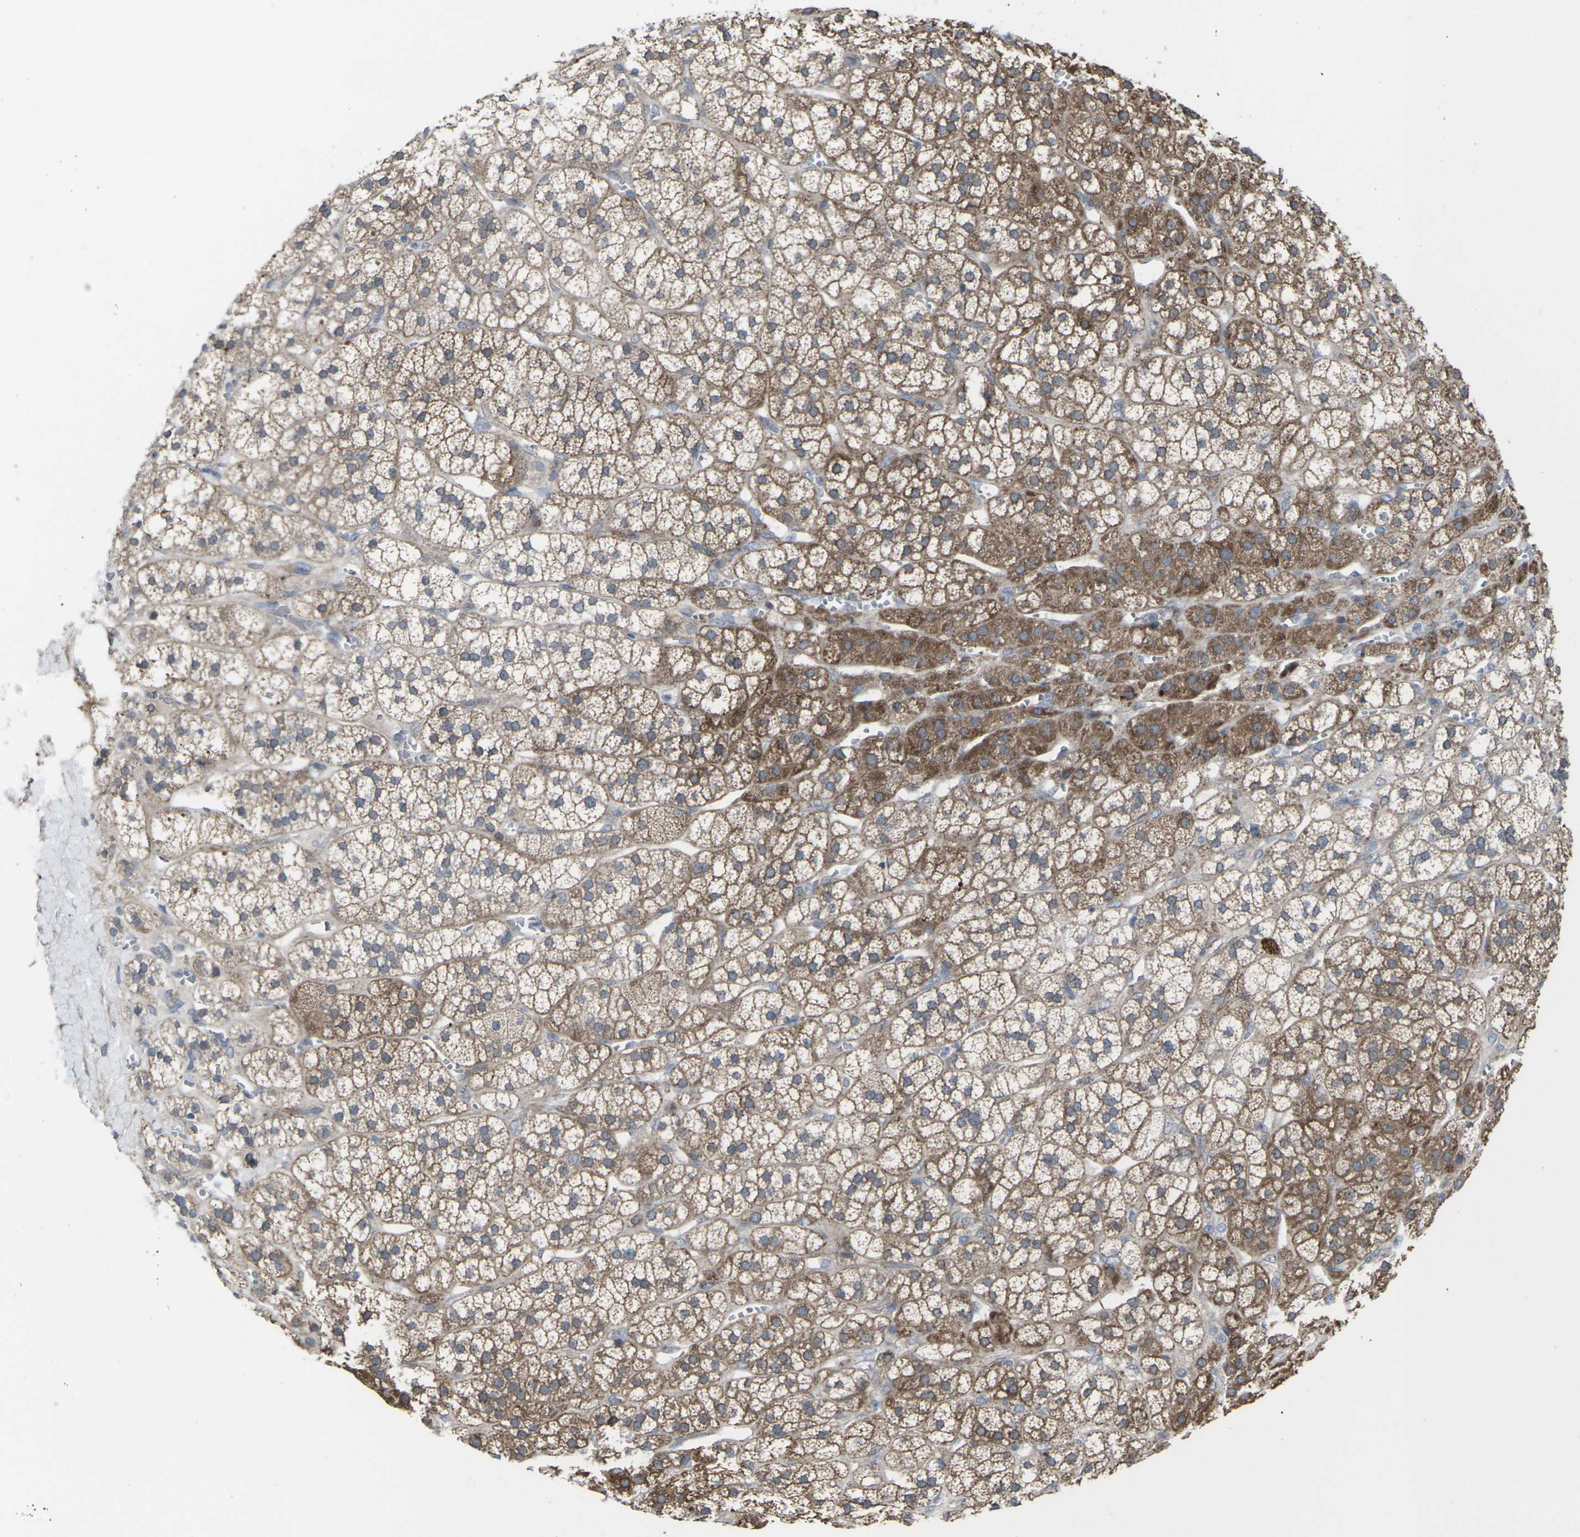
{"staining": {"intensity": "strong", "quantity": ">75%", "location": "cytoplasmic/membranous"}, "tissue": "adrenal gland", "cell_type": "Glandular cells", "image_type": "normal", "snomed": [{"axis": "morphology", "description": "Normal tissue, NOS"}, {"axis": "topography", "description": "Adrenal gland"}], "caption": "IHC micrograph of benign adrenal gland: human adrenal gland stained using IHC displays high levels of strong protein expression localized specifically in the cytoplasmic/membranous of glandular cells, appearing as a cytoplasmic/membranous brown color.", "gene": "CCR10", "patient": {"sex": "male", "age": 56}}